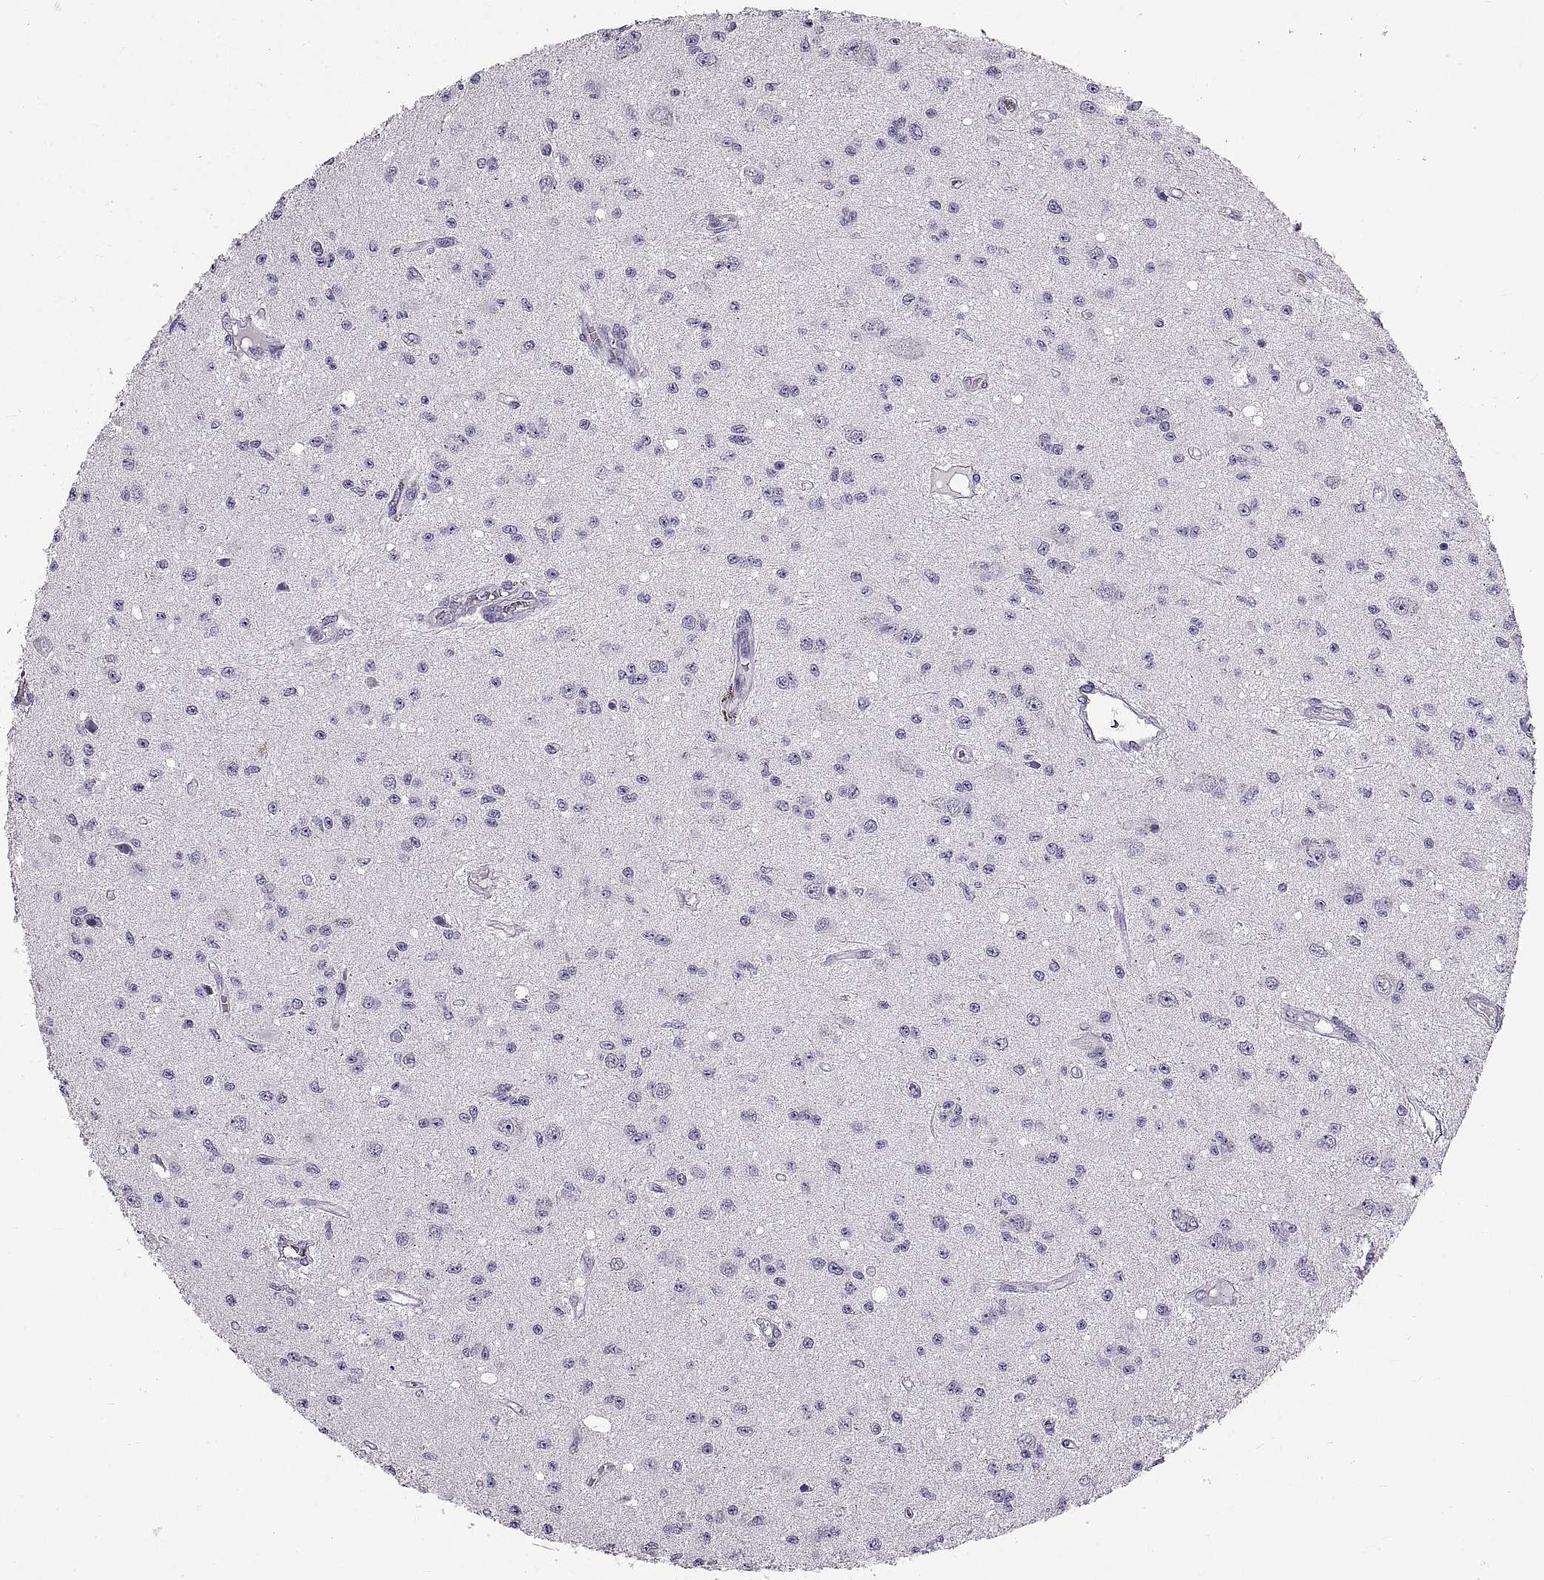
{"staining": {"intensity": "negative", "quantity": "none", "location": "none"}, "tissue": "glioma", "cell_type": "Tumor cells", "image_type": "cancer", "snomed": [{"axis": "morphology", "description": "Glioma, malignant, Low grade"}, {"axis": "topography", "description": "Brain"}], "caption": "Immunohistochemistry photomicrograph of glioma stained for a protein (brown), which reveals no positivity in tumor cells.", "gene": "WFDC8", "patient": {"sex": "female", "age": 45}}